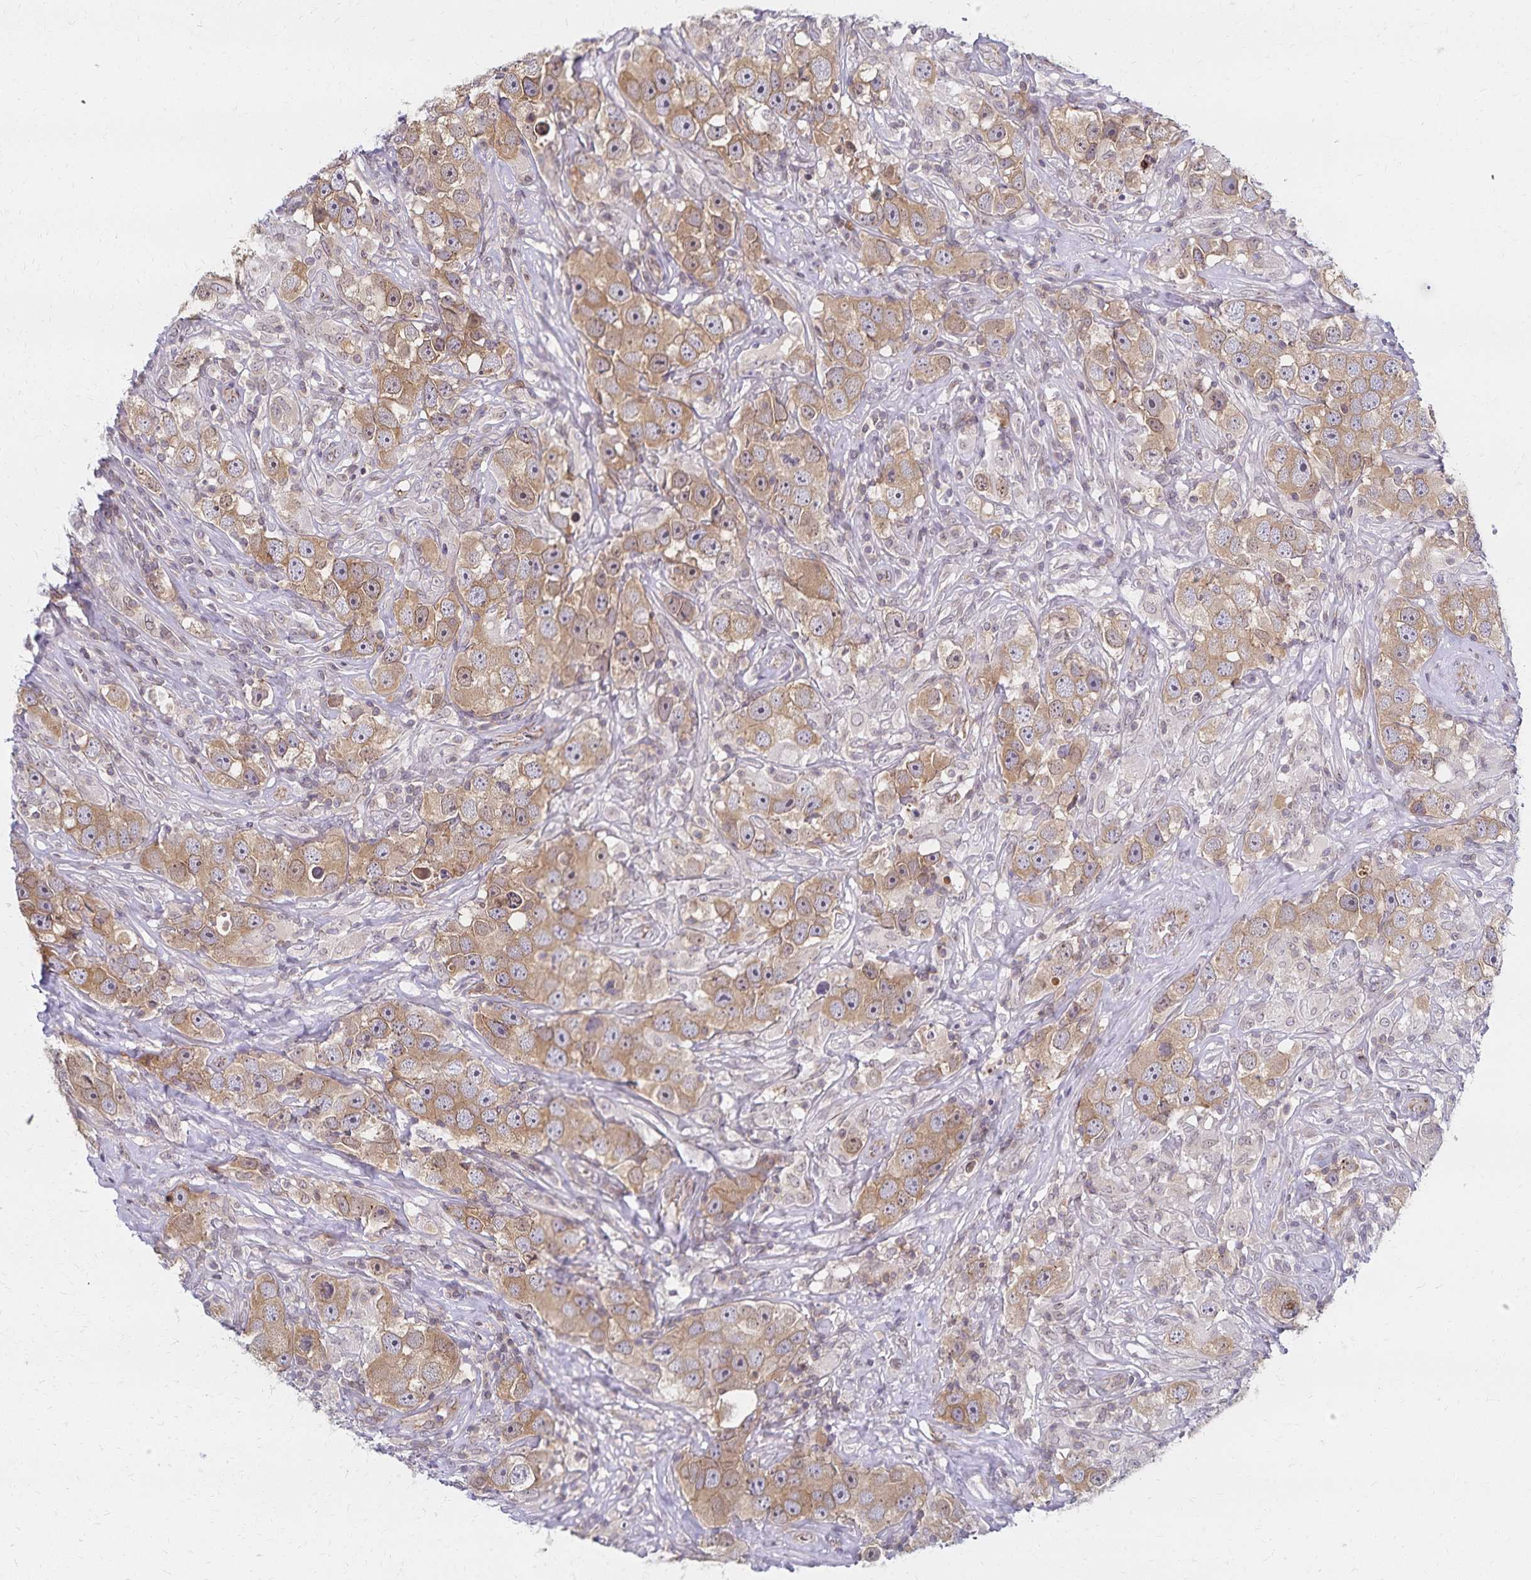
{"staining": {"intensity": "moderate", "quantity": "25%-75%", "location": "cytoplasmic/membranous,nuclear"}, "tissue": "testis cancer", "cell_type": "Tumor cells", "image_type": "cancer", "snomed": [{"axis": "morphology", "description": "Seminoma, NOS"}, {"axis": "topography", "description": "Testis"}], "caption": "There is medium levels of moderate cytoplasmic/membranous and nuclear expression in tumor cells of testis seminoma, as demonstrated by immunohistochemical staining (brown color).", "gene": "RAB9B", "patient": {"sex": "male", "age": 49}}